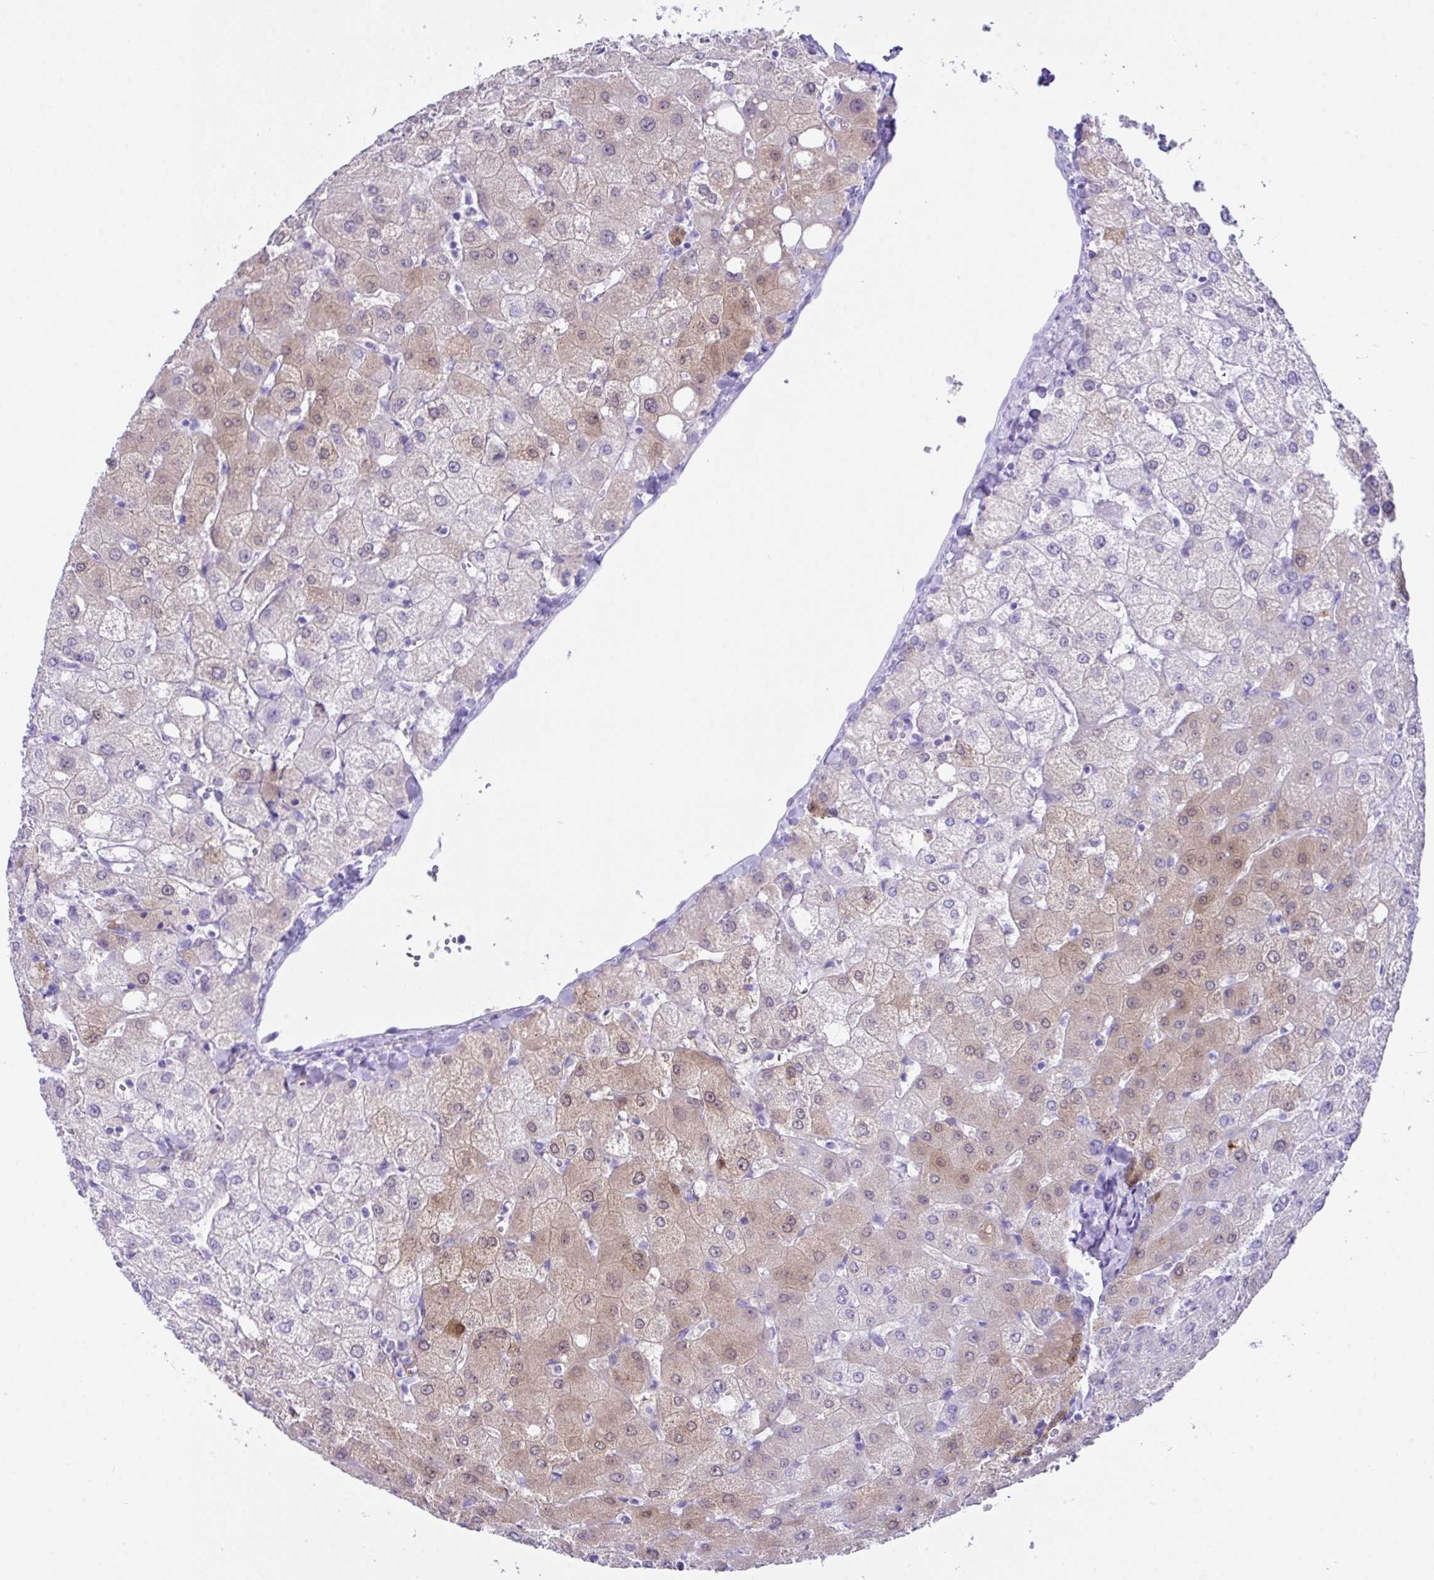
{"staining": {"intensity": "weak", "quantity": ">75%", "location": "cytoplasmic/membranous"}, "tissue": "liver", "cell_type": "Cholangiocytes", "image_type": "normal", "snomed": [{"axis": "morphology", "description": "Normal tissue, NOS"}, {"axis": "topography", "description": "Liver"}], "caption": "A high-resolution image shows immunohistochemistry (IHC) staining of normal liver, which demonstrates weak cytoplasmic/membranous expression in approximately >75% of cholangiocytes. The protein is shown in brown color, while the nuclei are stained blue.", "gene": "LGALS4", "patient": {"sex": "female", "age": 54}}